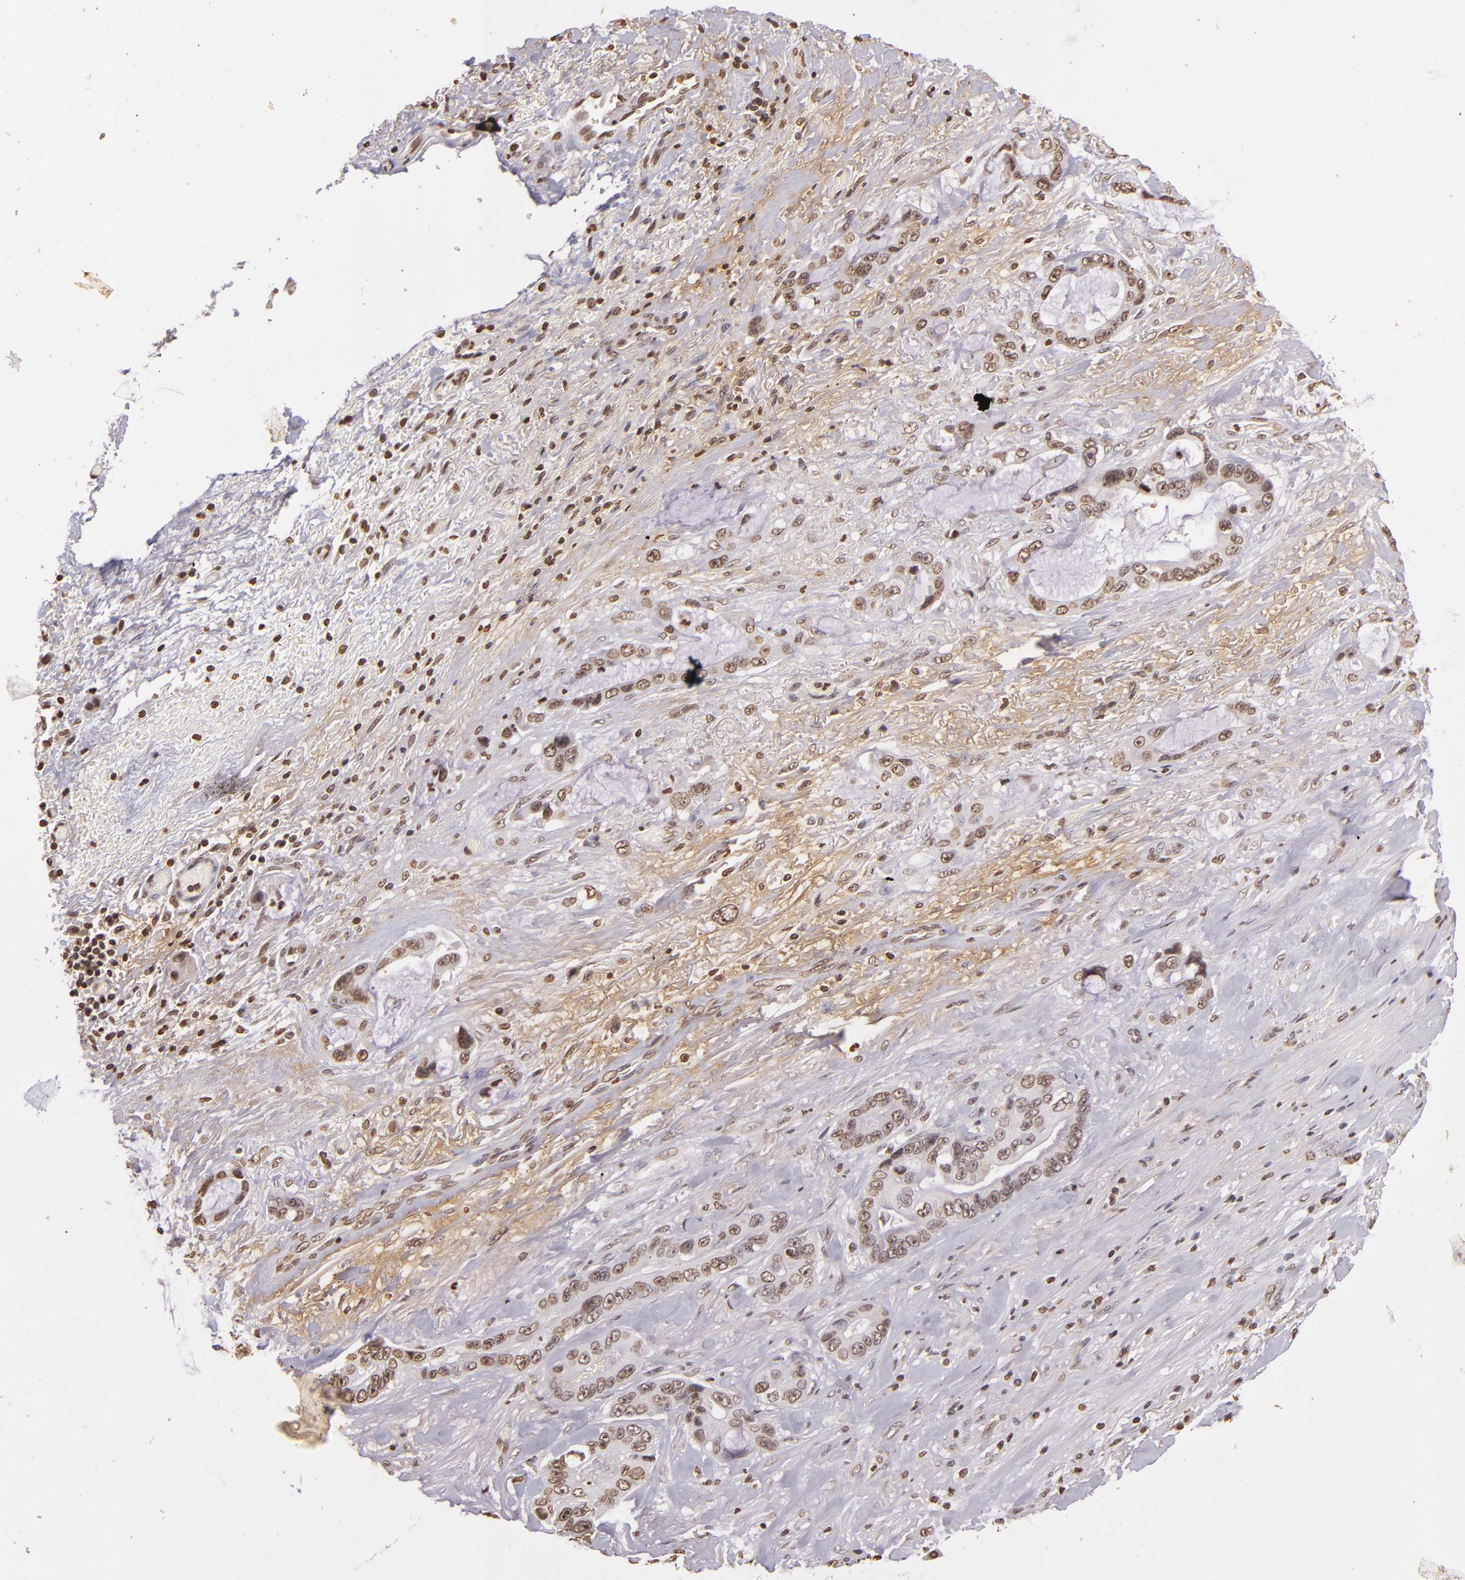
{"staining": {"intensity": "weak", "quantity": ">75%", "location": "nuclear"}, "tissue": "pancreatic cancer", "cell_type": "Tumor cells", "image_type": "cancer", "snomed": [{"axis": "morphology", "description": "Adenocarcinoma, NOS"}, {"axis": "topography", "description": "Pancreas"}, {"axis": "topography", "description": "Stomach, upper"}], "caption": "Human pancreatic cancer stained with a protein marker displays weak staining in tumor cells.", "gene": "THRB", "patient": {"sex": "male", "age": 77}}